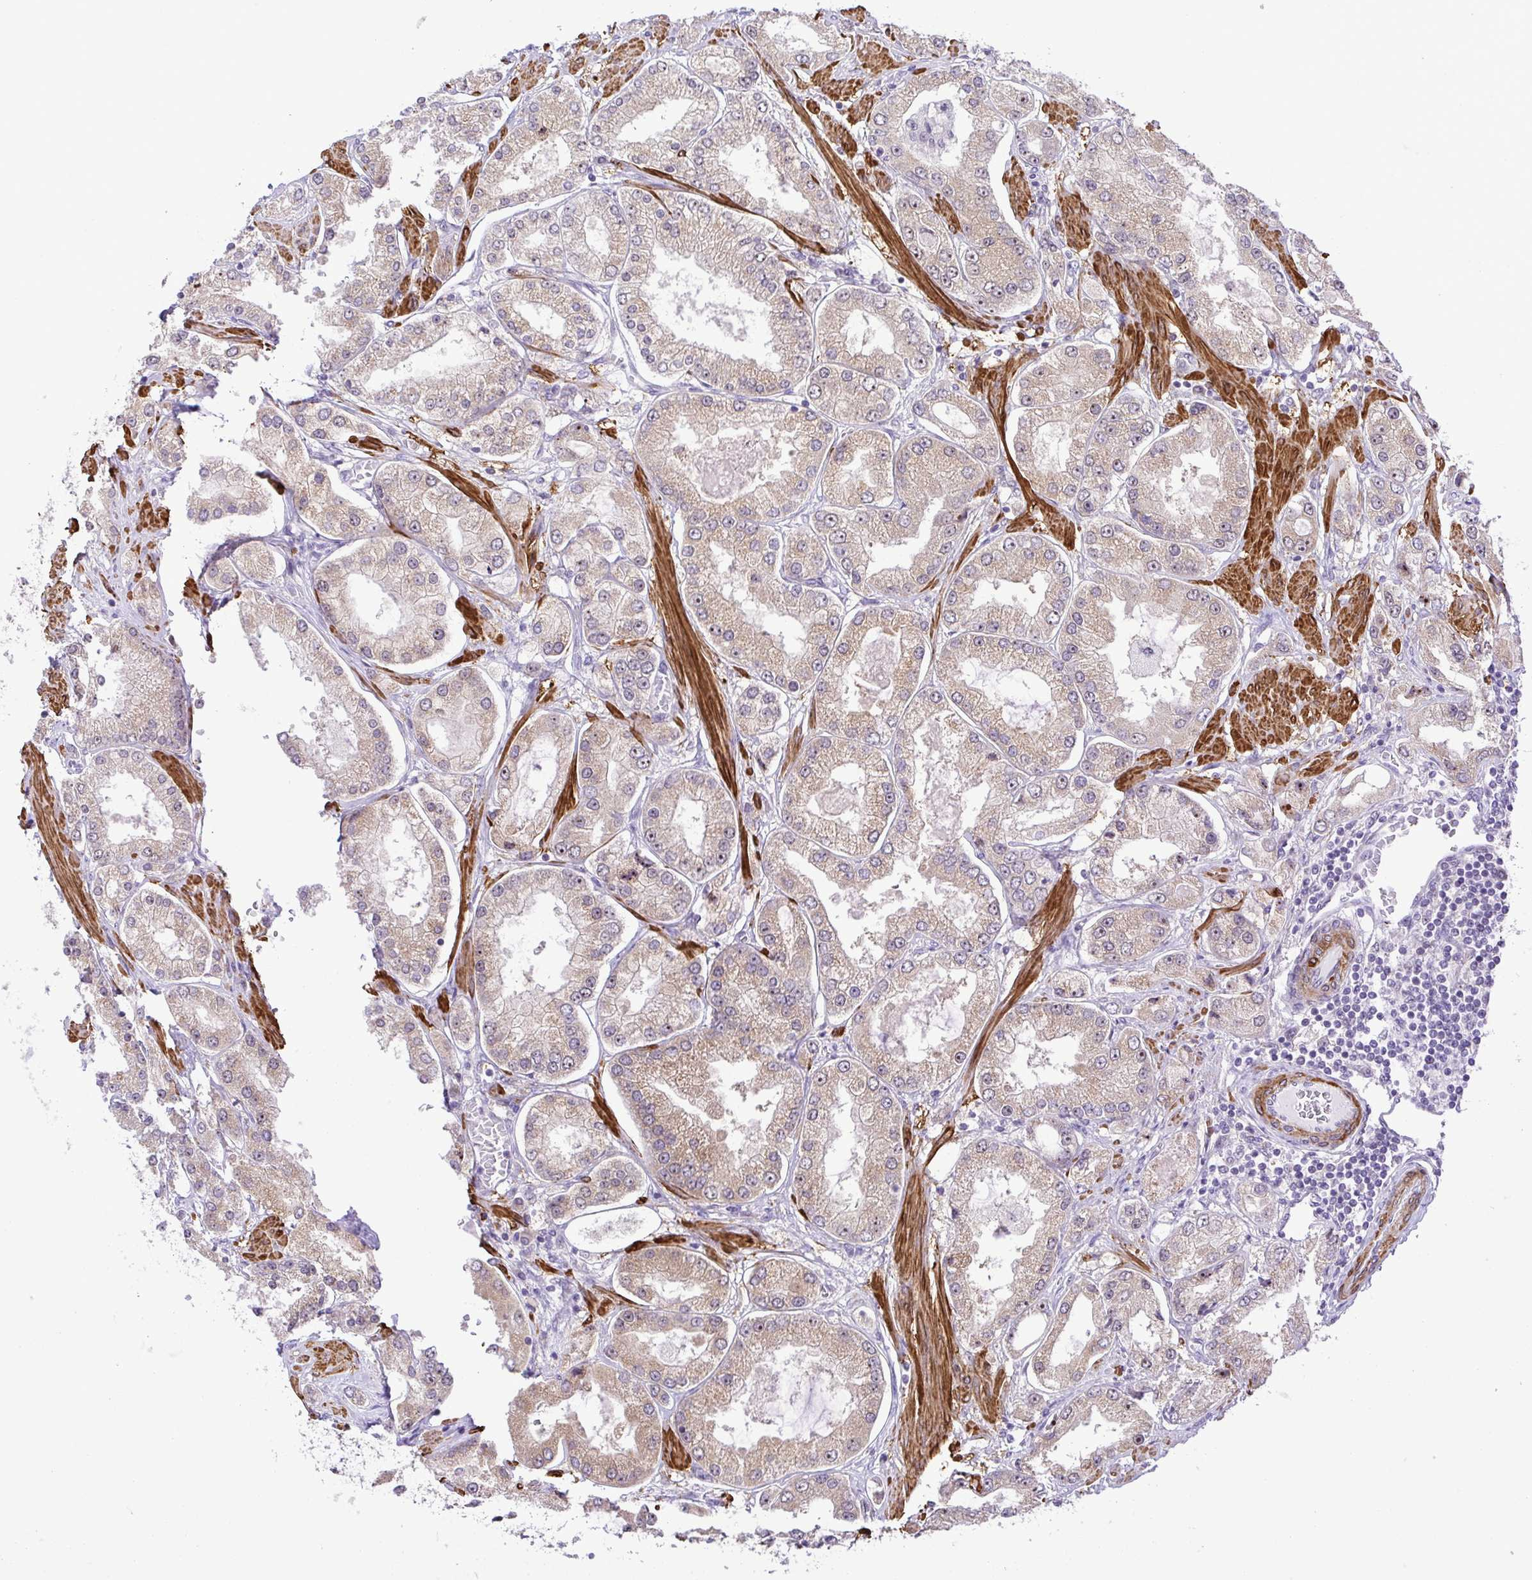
{"staining": {"intensity": "weak", "quantity": "25%-75%", "location": "cytoplasmic/membranous"}, "tissue": "prostate cancer", "cell_type": "Tumor cells", "image_type": "cancer", "snomed": [{"axis": "morphology", "description": "Adenocarcinoma, High grade"}, {"axis": "topography", "description": "Prostate"}], "caption": "Prostate cancer (high-grade adenocarcinoma) stained for a protein (brown) exhibits weak cytoplasmic/membranous positive positivity in about 25%-75% of tumor cells.", "gene": "RSL24D1", "patient": {"sex": "male", "age": 69}}